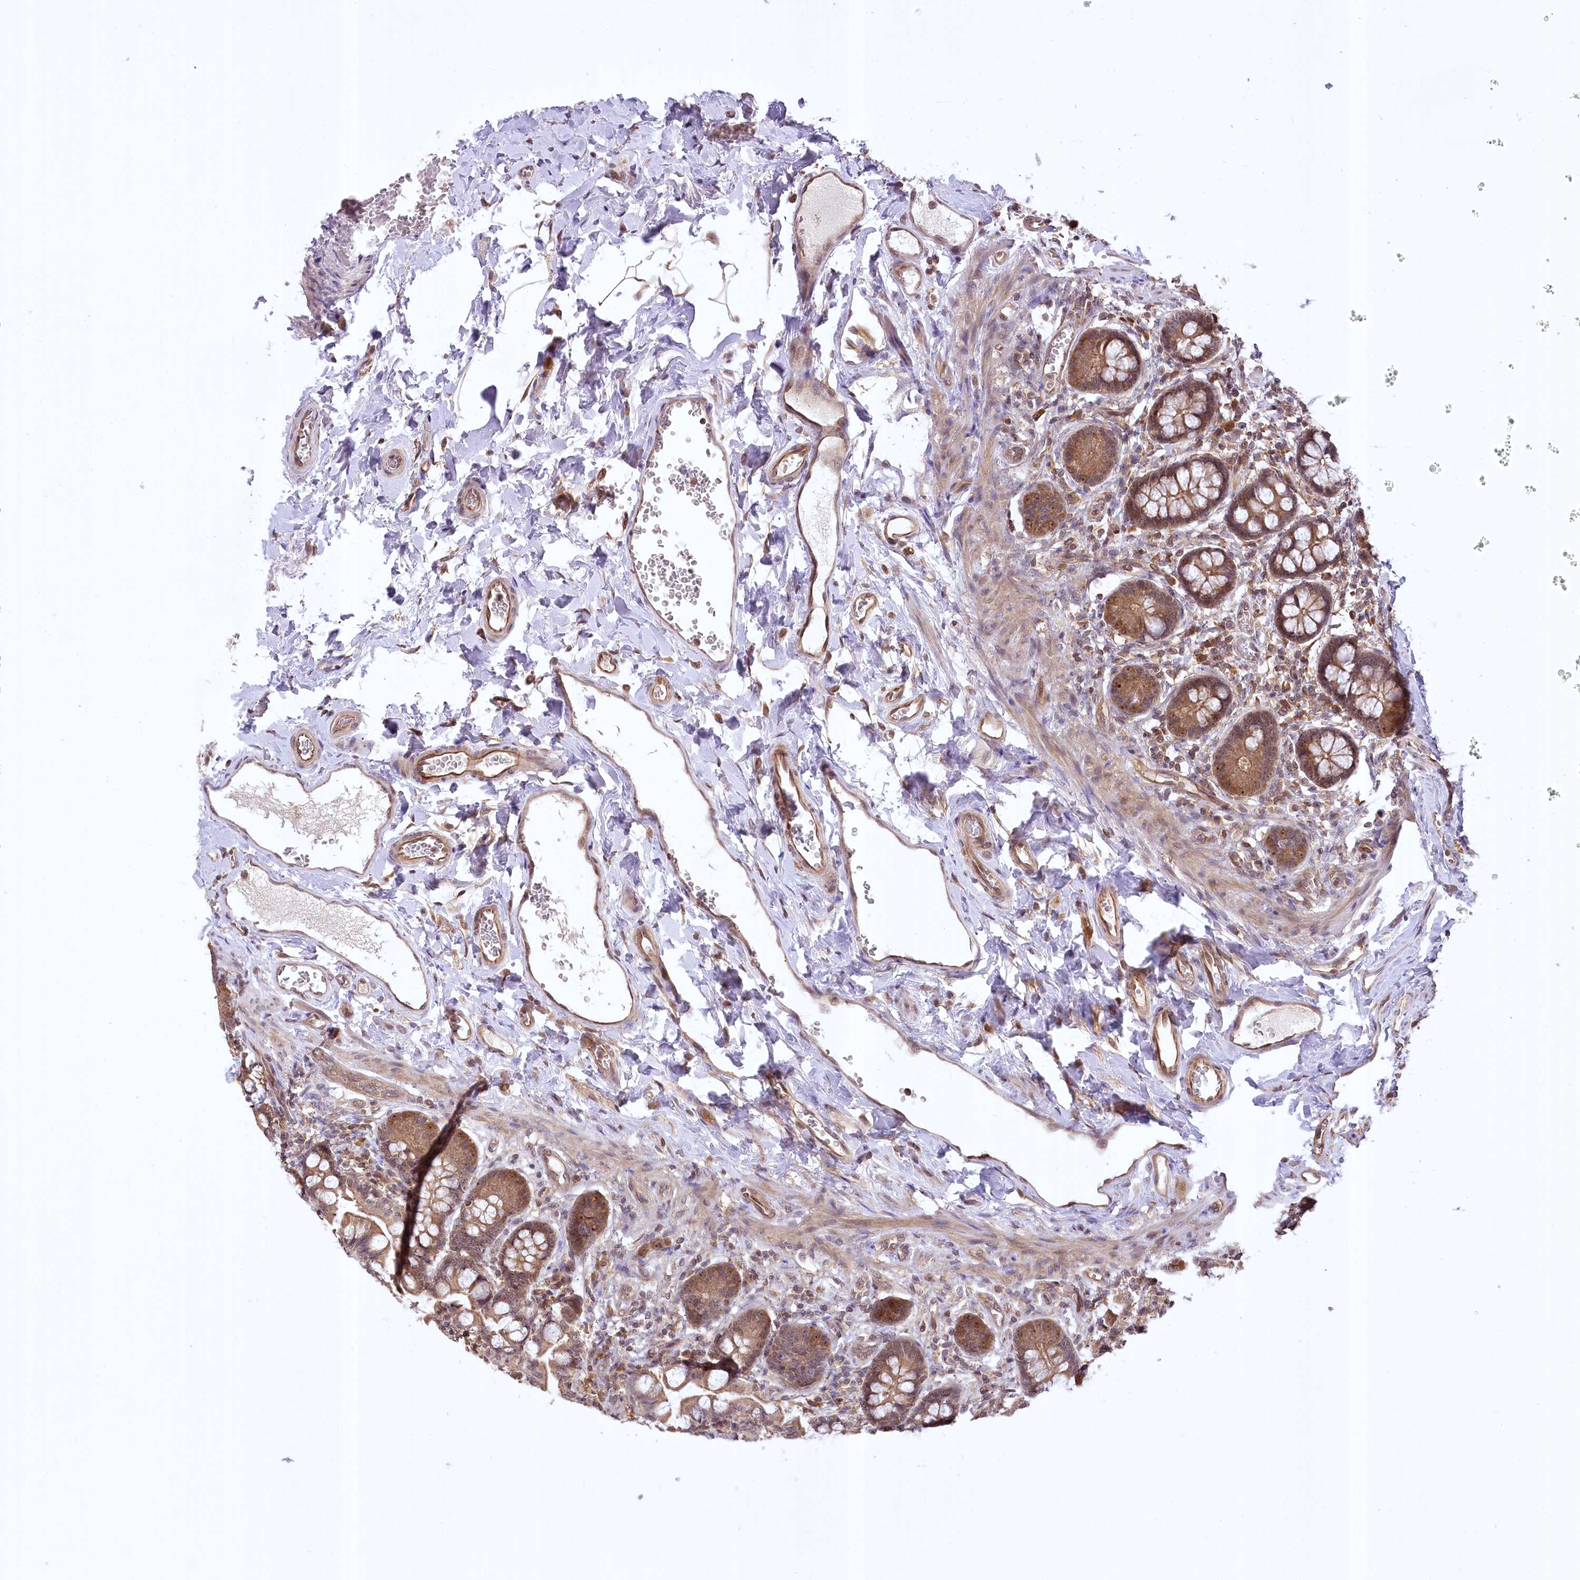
{"staining": {"intensity": "moderate", "quantity": ">75%", "location": "cytoplasmic/membranous,nuclear"}, "tissue": "small intestine", "cell_type": "Glandular cells", "image_type": "normal", "snomed": [{"axis": "morphology", "description": "Normal tissue, NOS"}, {"axis": "topography", "description": "Small intestine"}], "caption": "Immunohistochemistry (IHC) (DAB (3,3'-diaminobenzidine)) staining of normal small intestine displays moderate cytoplasmic/membranous,nuclear protein positivity in approximately >75% of glandular cells.", "gene": "SERGEF", "patient": {"sex": "male", "age": 52}}